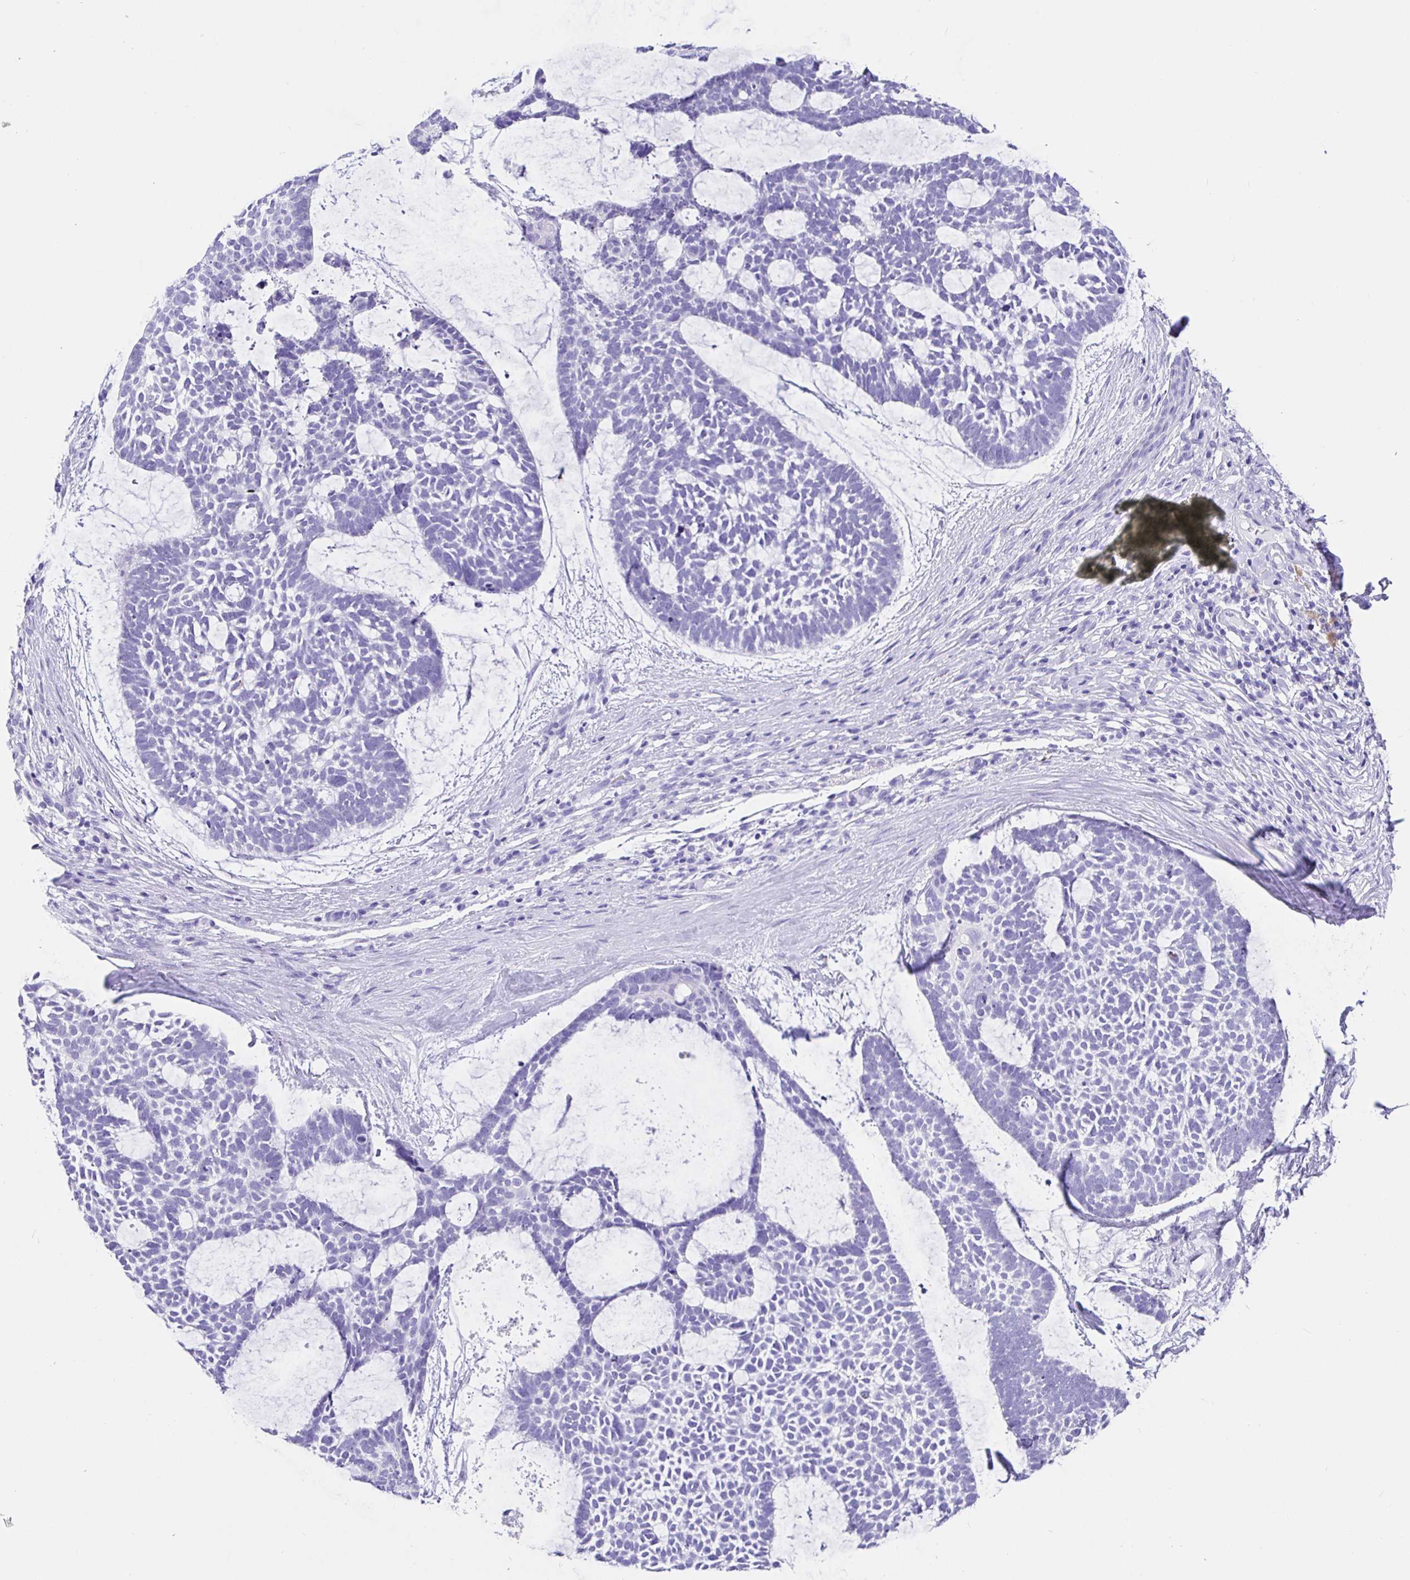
{"staining": {"intensity": "negative", "quantity": "none", "location": "none"}, "tissue": "skin cancer", "cell_type": "Tumor cells", "image_type": "cancer", "snomed": [{"axis": "morphology", "description": "Basal cell carcinoma"}, {"axis": "topography", "description": "Skin"}], "caption": "High magnification brightfield microscopy of skin cancer stained with DAB (3,3'-diaminobenzidine) (brown) and counterstained with hematoxylin (blue): tumor cells show no significant positivity.", "gene": "PRAMEF19", "patient": {"sex": "male", "age": 64}}